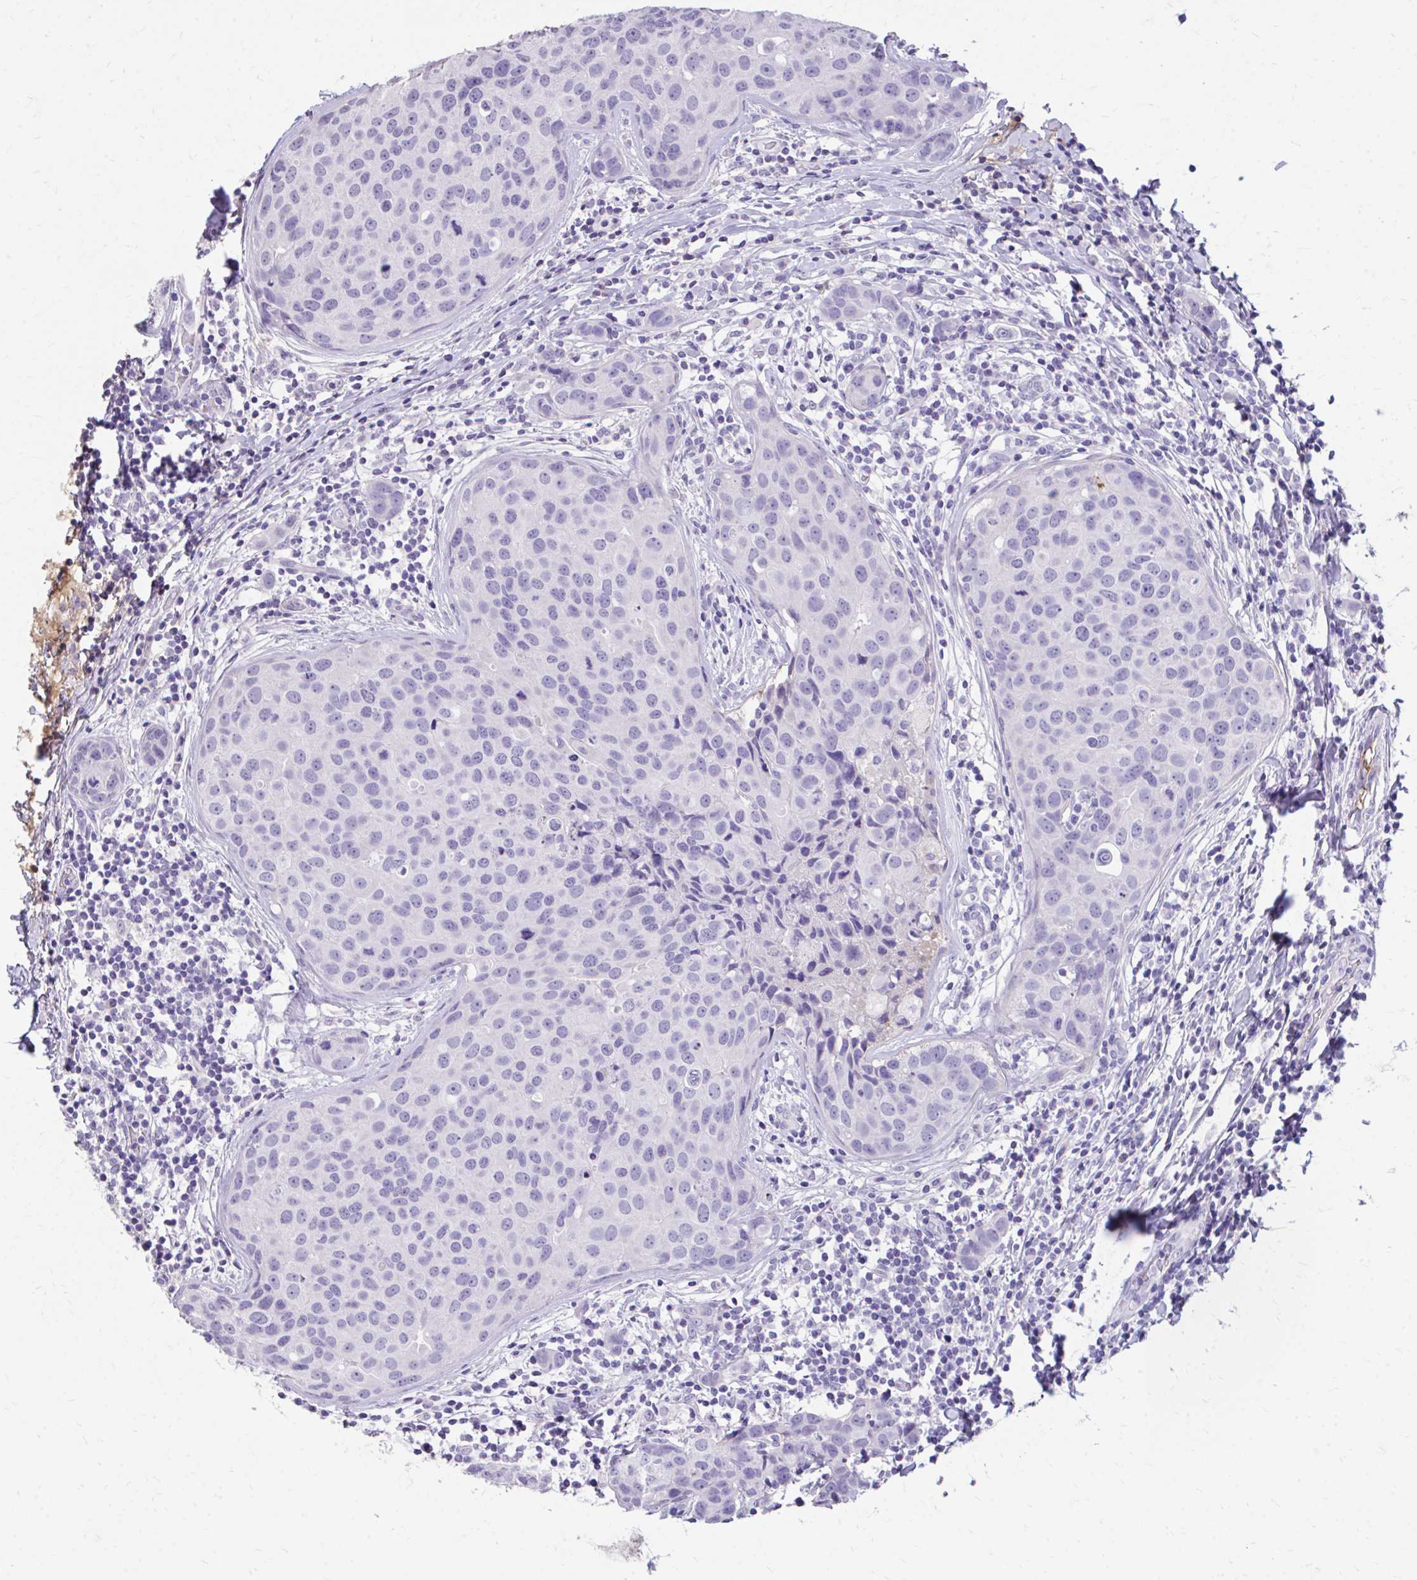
{"staining": {"intensity": "negative", "quantity": "none", "location": "none"}, "tissue": "breast cancer", "cell_type": "Tumor cells", "image_type": "cancer", "snomed": [{"axis": "morphology", "description": "Duct carcinoma"}, {"axis": "topography", "description": "Breast"}], "caption": "Protein analysis of invasive ductal carcinoma (breast) reveals no significant expression in tumor cells. Brightfield microscopy of IHC stained with DAB (brown) and hematoxylin (blue), captured at high magnification.", "gene": "CFH", "patient": {"sex": "female", "age": 24}}